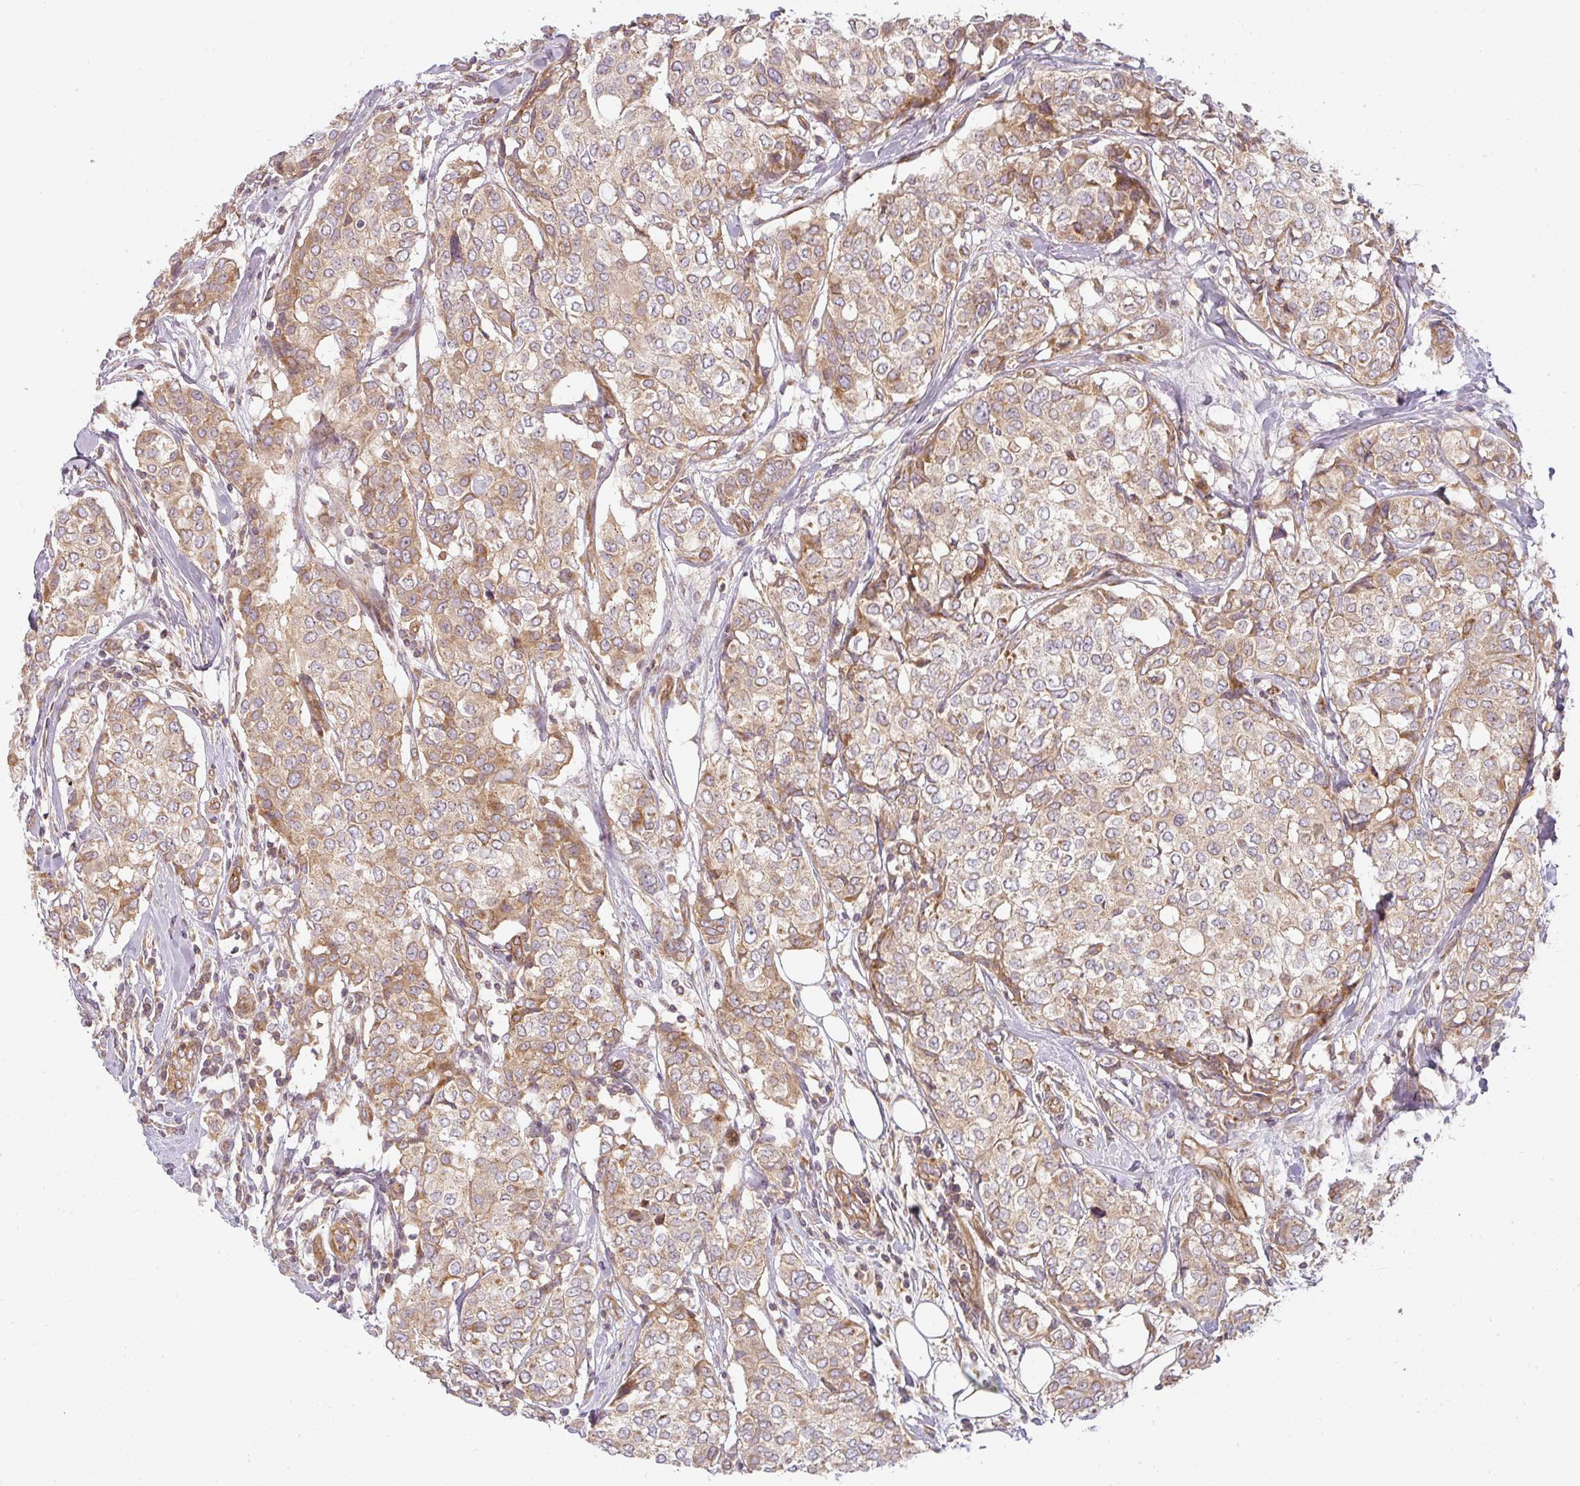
{"staining": {"intensity": "weak", "quantity": ">75%", "location": "cytoplasmic/membranous"}, "tissue": "breast cancer", "cell_type": "Tumor cells", "image_type": "cancer", "snomed": [{"axis": "morphology", "description": "Lobular carcinoma"}, {"axis": "topography", "description": "Breast"}], "caption": "Tumor cells exhibit low levels of weak cytoplasmic/membranous staining in about >75% of cells in human breast lobular carcinoma.", "gene": "CNOT1", "patient": {"sex": "female", "age": 51}}